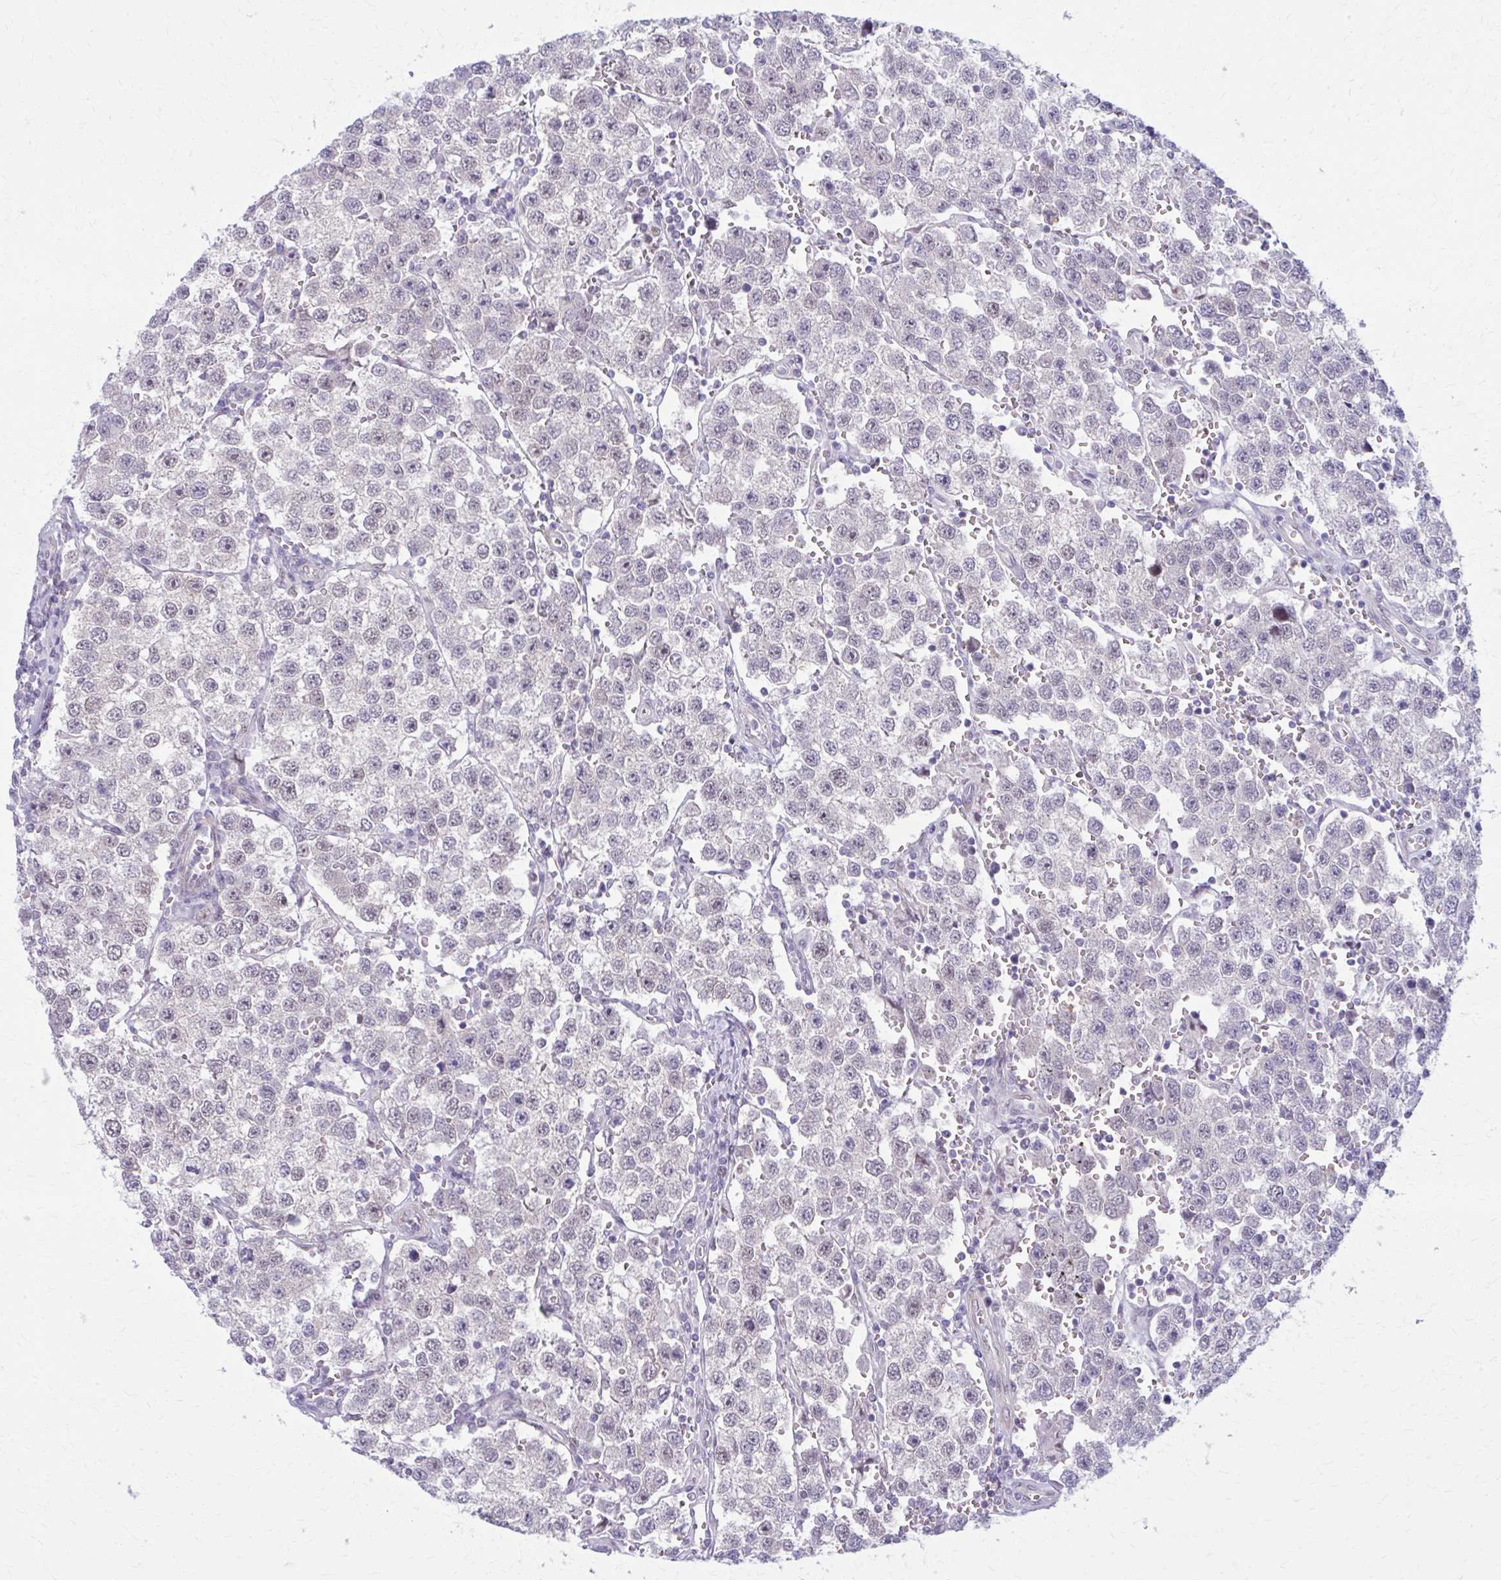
{"staining": {"intensity": "negative", "quantity": "none", "location": "none"}, "tissue": "testis cancer", "cell_type": "Tumor cells", "image_type": "cancer", "snomed": [{"axis": "morphology", "description": "Seminoma, NOS"}, {"axis": "topography", "description": "Testis"}], "caption": "This photomicrograph is of testis cancer stained with immunohistochemistry (IHC) to label a protein in brown with the nuclei are counter-stained blue. There is no expression in tumor cells.", "gene": "NUMBL", "patient": {"sex": "male", "age": 37}}